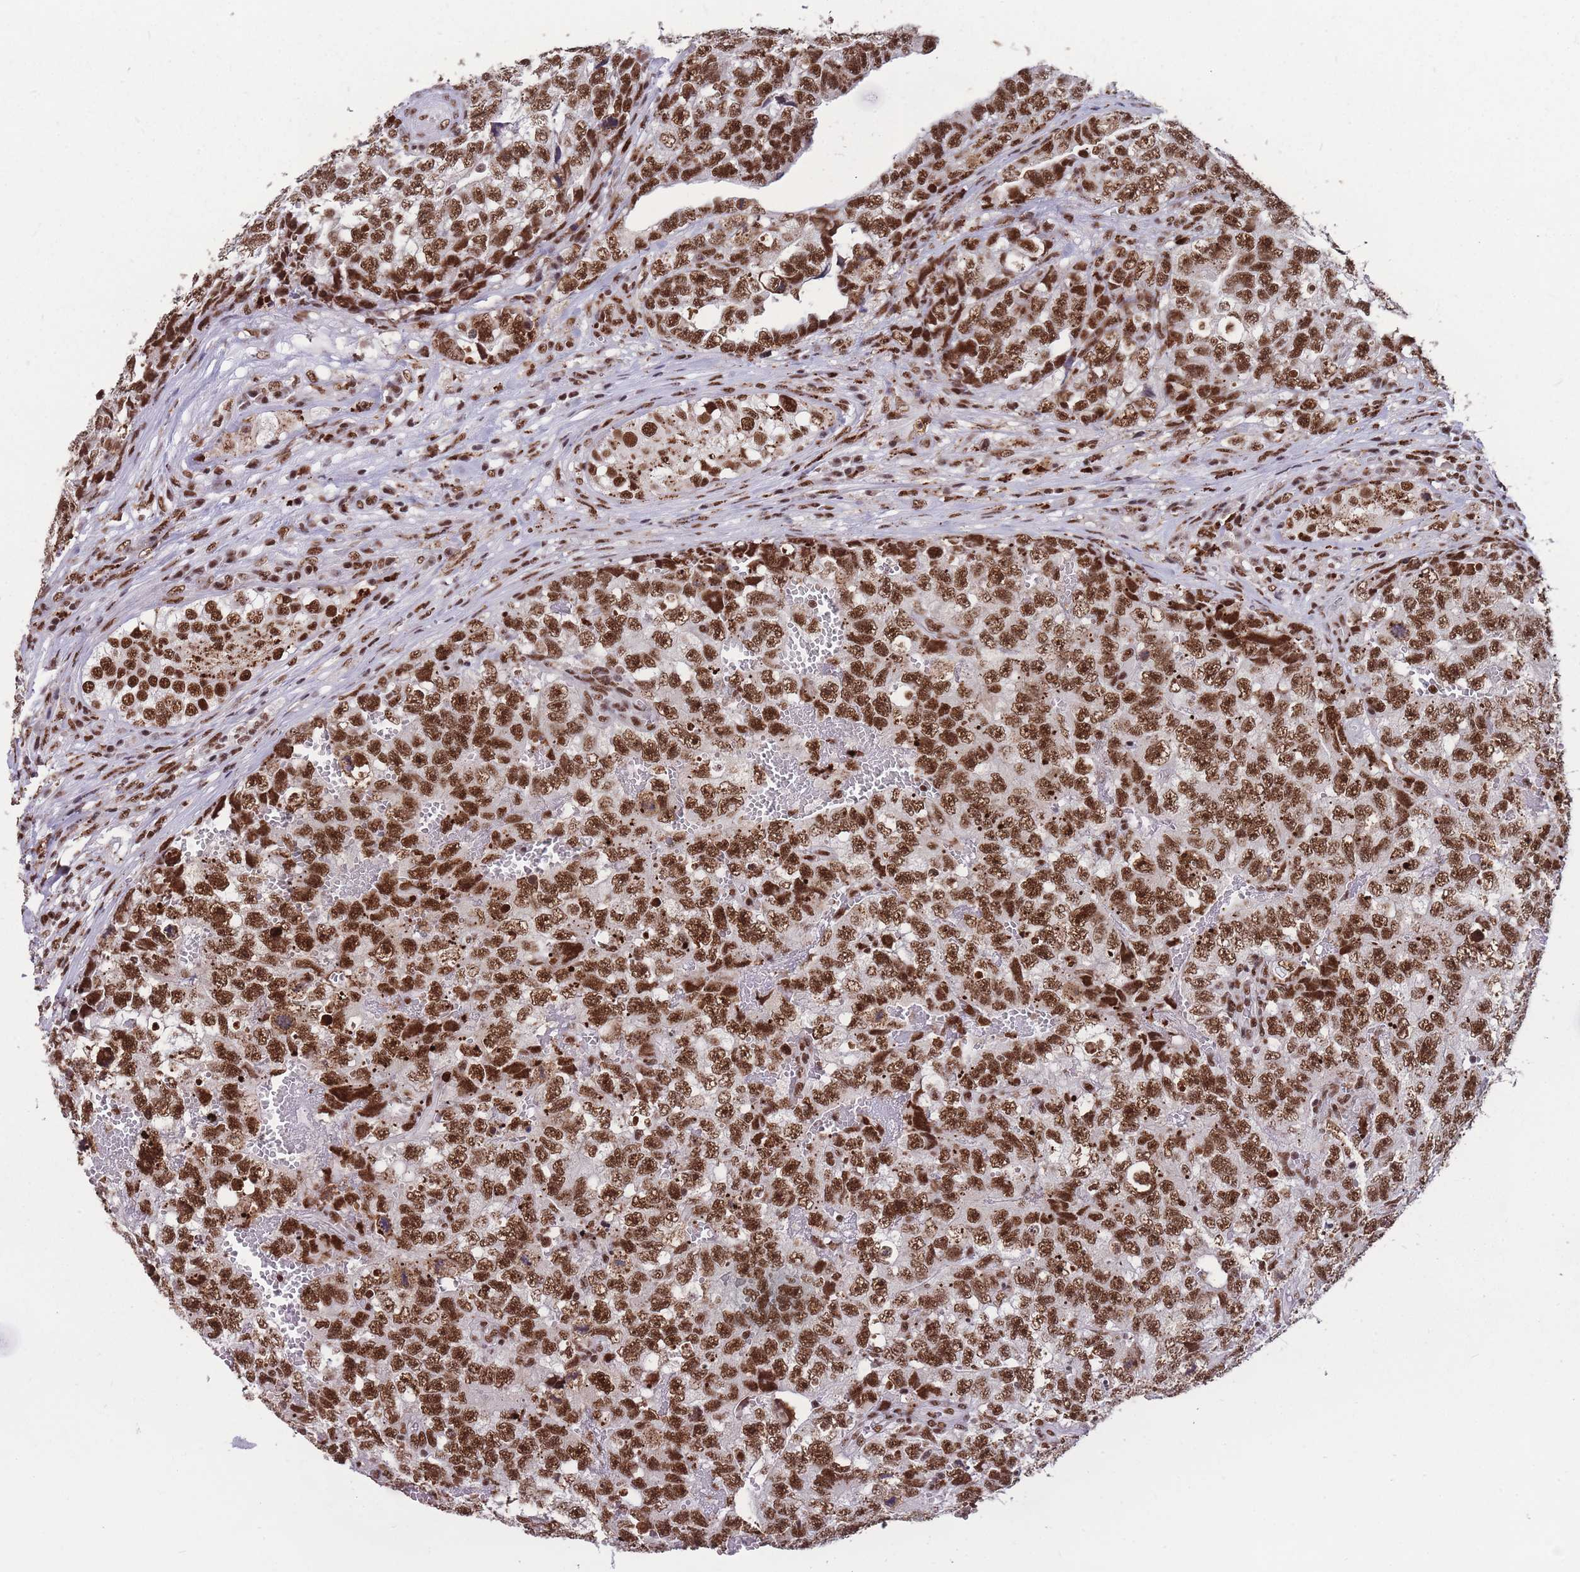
{"staining": {"intensity": "strong", "quantity": ">75%", "location": "nuclear"}, "tissue": "testis cancer", "cell_type": "Tumor cells", "image_type": "cancer", "snomed": [{"axis": "morphology", "description": "Carcinoma, Embryonal, NOS"}, {"axis": "topography", "description": "Testis"}], "caption": "Human embryonal carcinoma (testis) stained for a protein (brown) demonstrates strong nuclear positive staining in approximately >75% of tumor cells.", "gene": "PRPF19", "patient": {"sex": "male", "age": 31}}